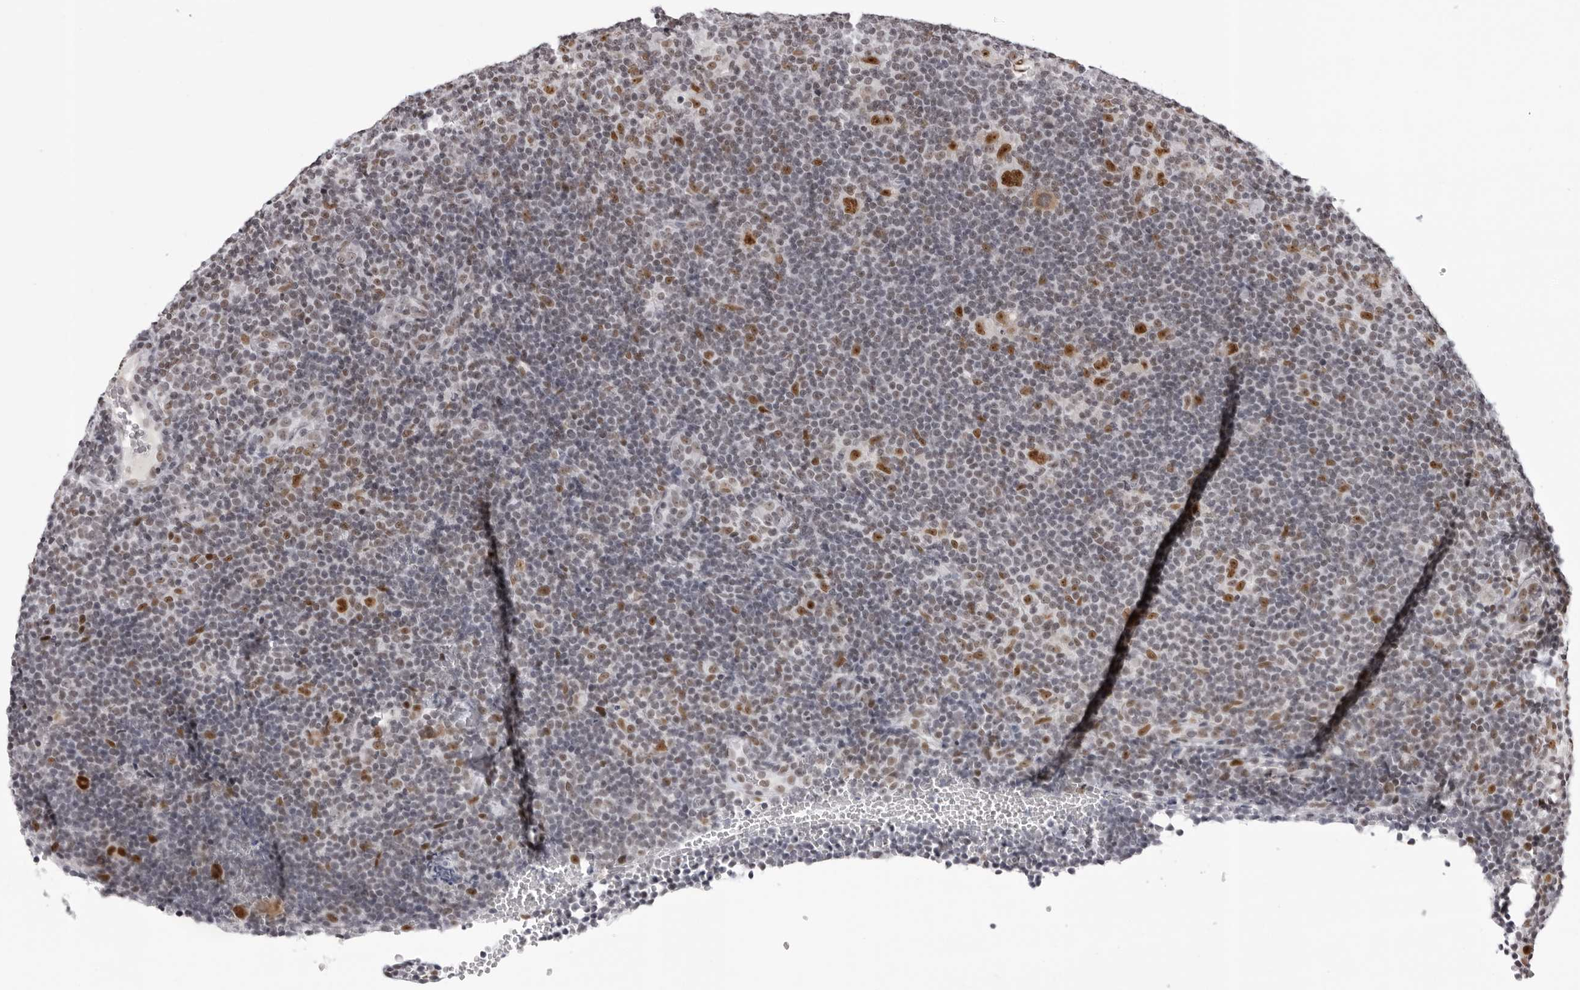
{"staining": {"intensity": "moderate", "quantity": ">75%", "location": "nuclear"}, "tissue": "lymphoma", "cell_type": "Tumor cells", "image_type": "cancer", "snomed": [{"axis": "morphology", "description": "Hodgkin's disease, NOS"}, {"axis": "topography", "description": "Lymph node"}], "caption": "Moderate nuclear staining for a protein is appreciated in approximately >75% of tumor cells of Hodgkin's disease using immunohistochemistry.", "gene": "HEXIM2", "patient": {"sex": "female", "age": 57}}